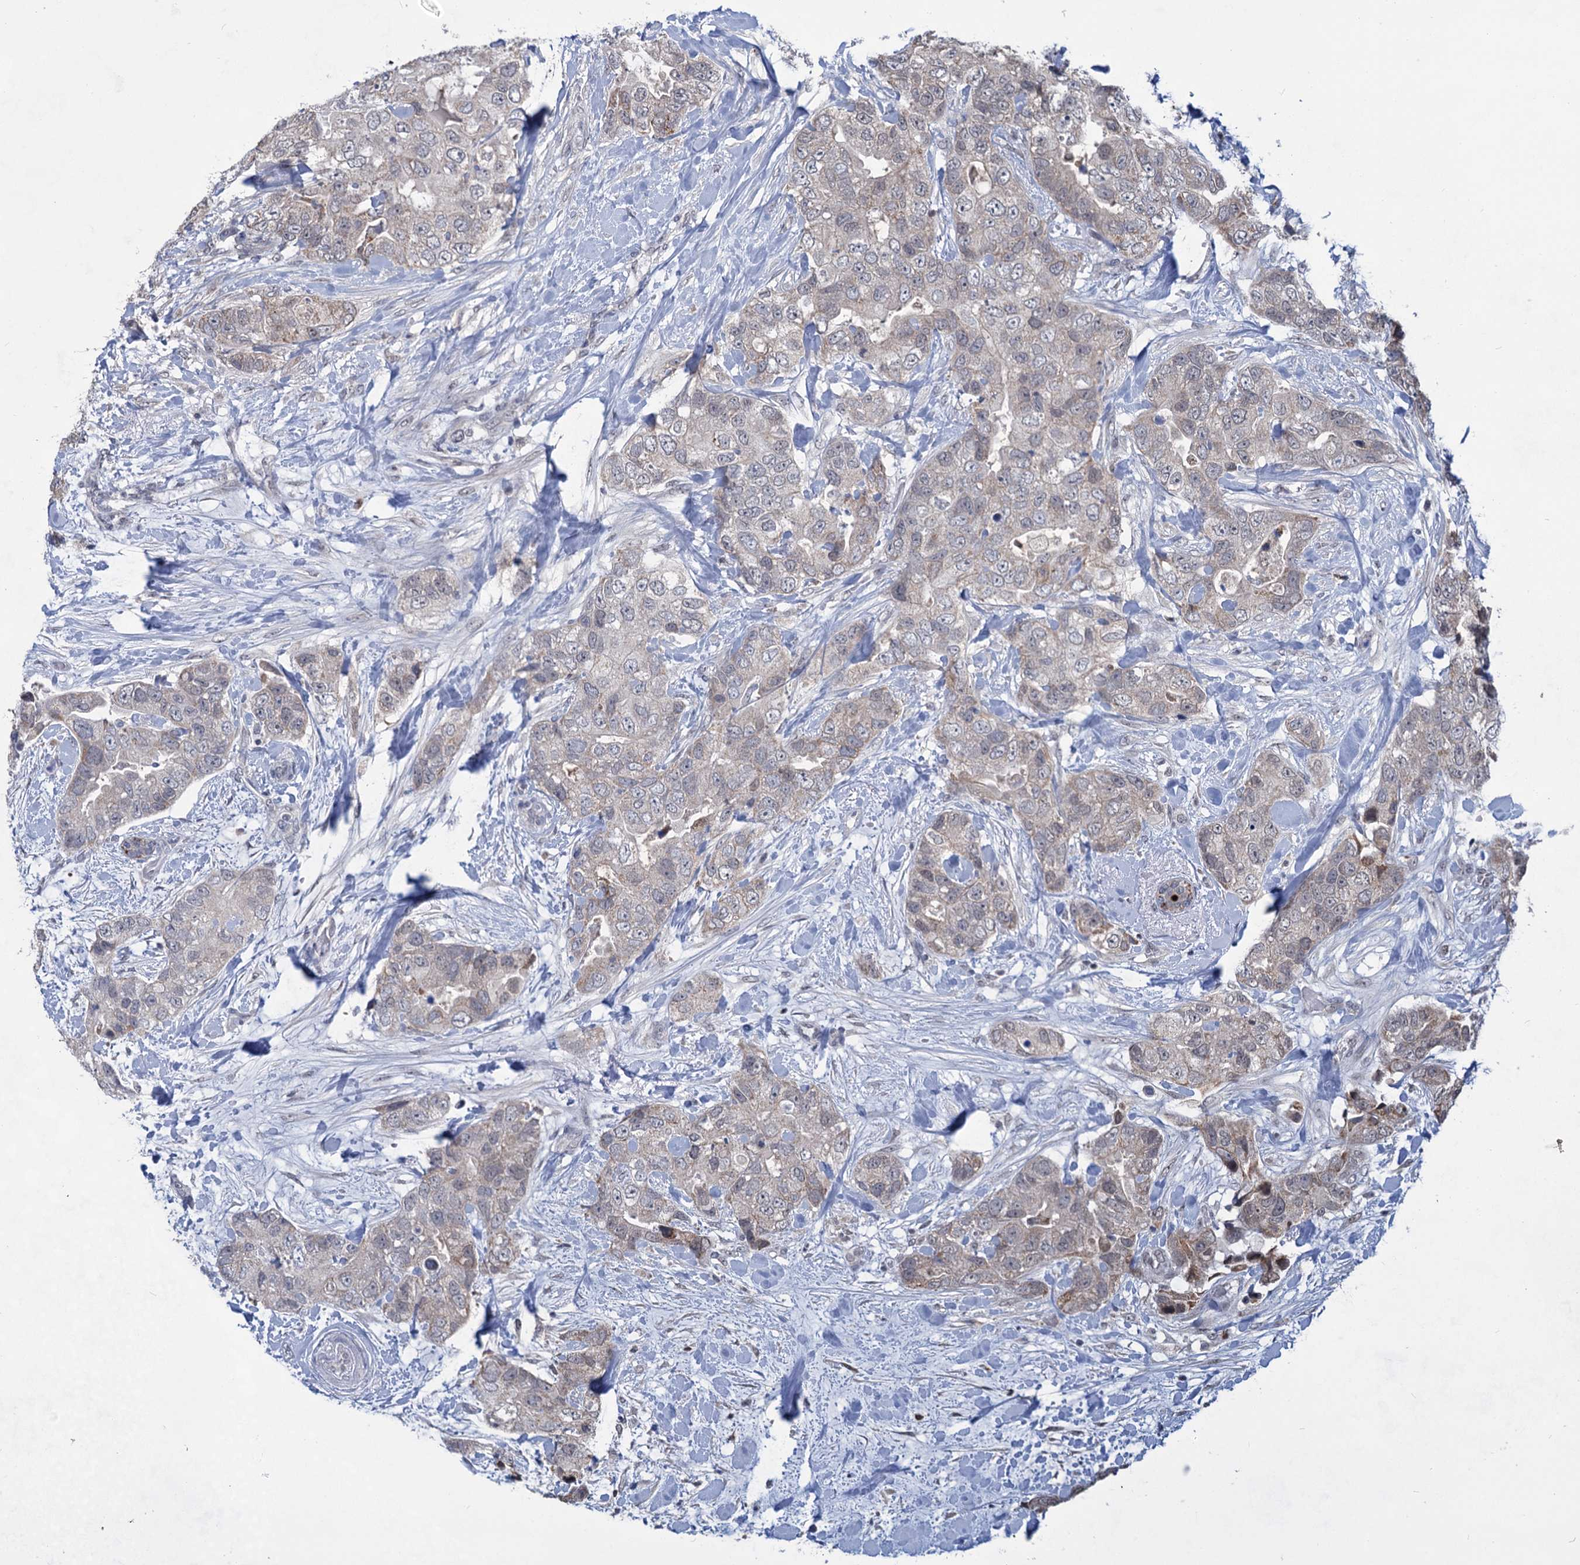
{"staining": {"intensity": "weak", "quantity": "25%-75%", "location": "cytoplasmic/membranous"}, "tissue": "breast cancer", "cell_type": "Tumor cells", "image_type": "cancer", "snomed": [{"axis": "morphology", "description": "Duct carcinoma"}, {"axis": "topography", "description": "Breast"}], "caption": "Human breast infiltrating ductal carcinoma stained with a brown dye demonstrates weak cytoplasmic/membranous positive positivity in approximately 25%-75% of tumor cells.", "gene": "TTC17", "patient": {"sex": "female", "age": 62}}